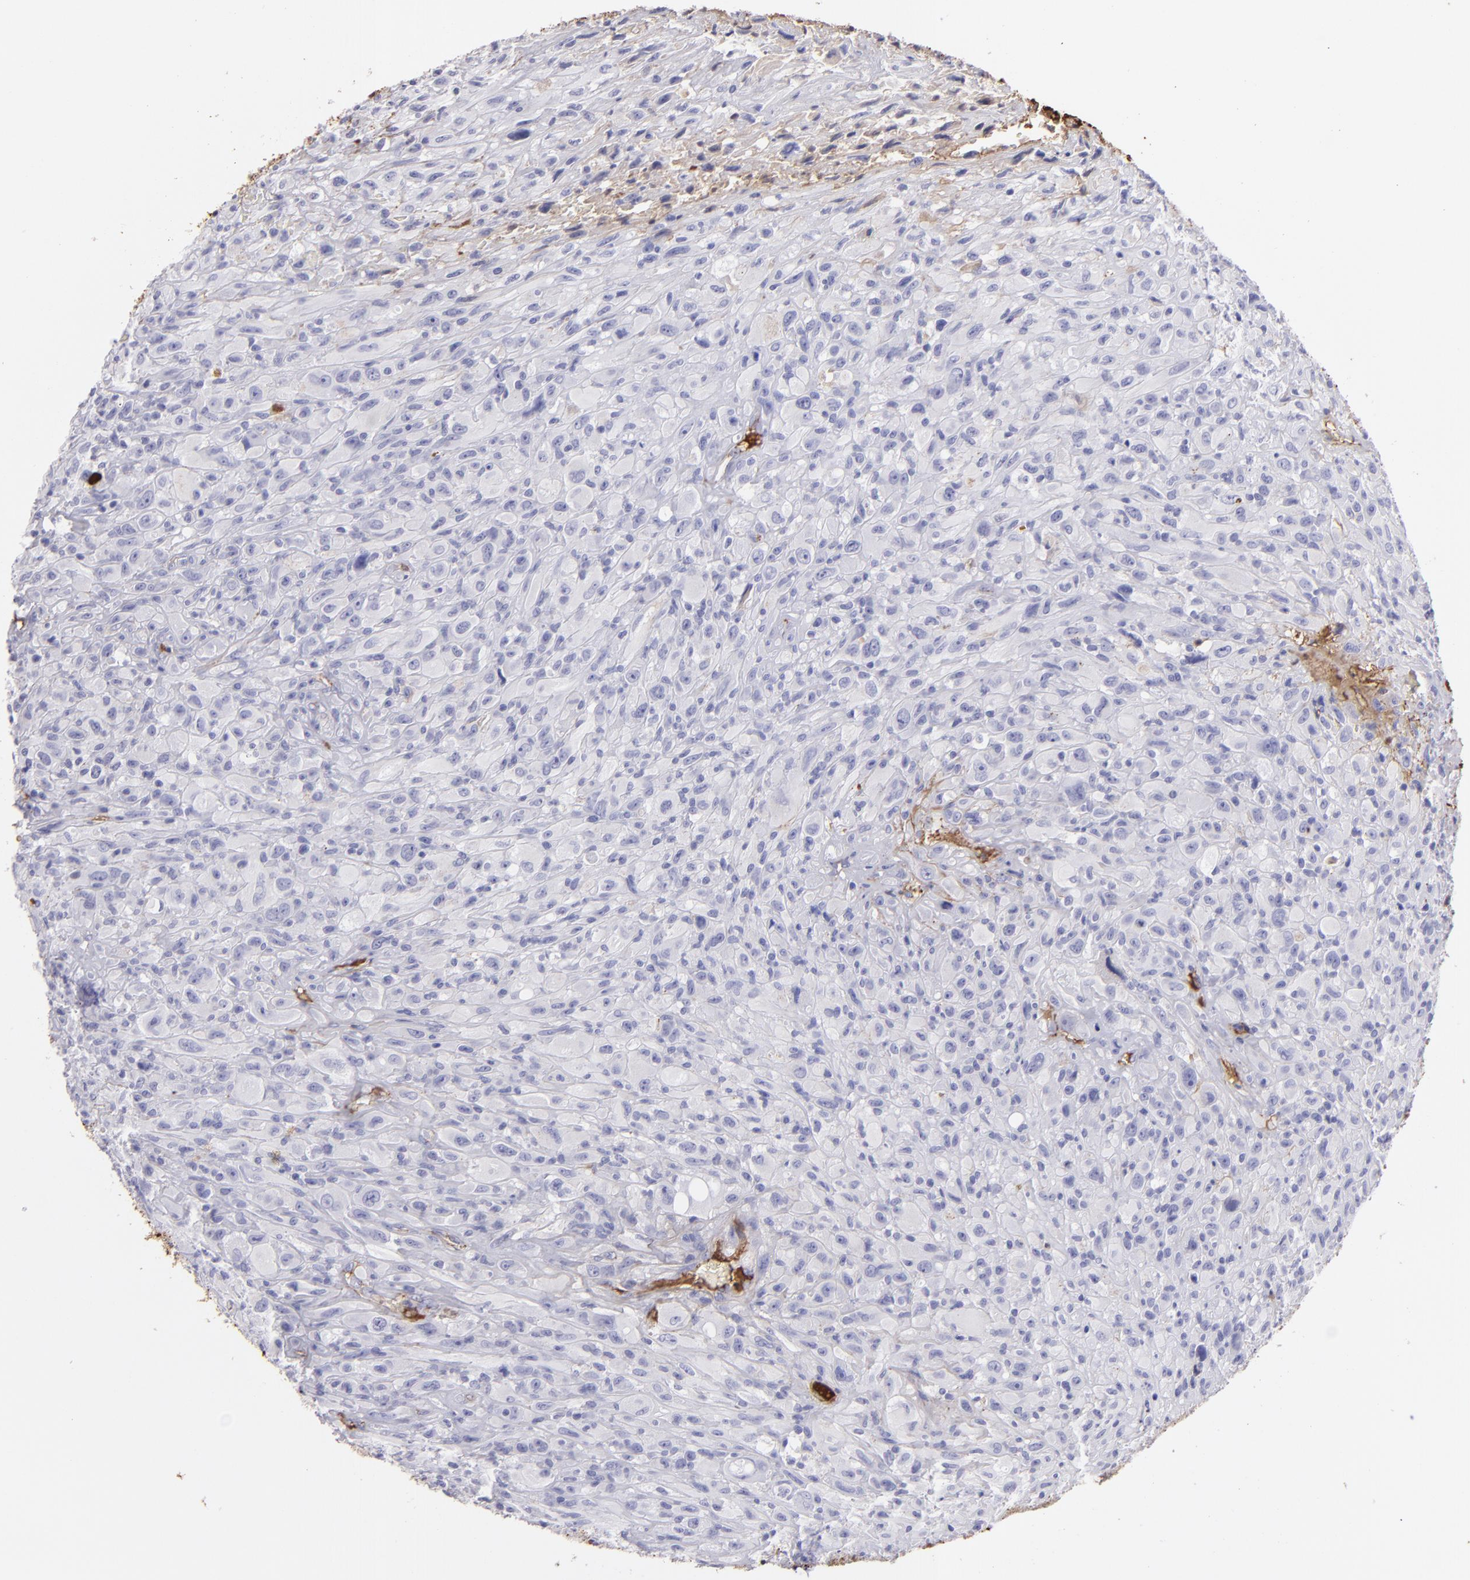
{"staining": {"intensity": "weak", "quantity": "<25%", "location": "cytoplasmic/membranous"}, "tissue": "glioma", "cell_type": "Tumor cells", "image_type": "cancer", "snomed": [{"axis": "morphology", "description": "Glioma, malignant, High grade"}, {"axis": "topography", "description": "Brain"}], "caption": "IHC photomicrograph of human high-grade glioma (malignant) stained for a protein (brown), which demonstrates no staining in tumor cells.", "gene": "FGB", "patient": {"sex": "male", "age": 48}}